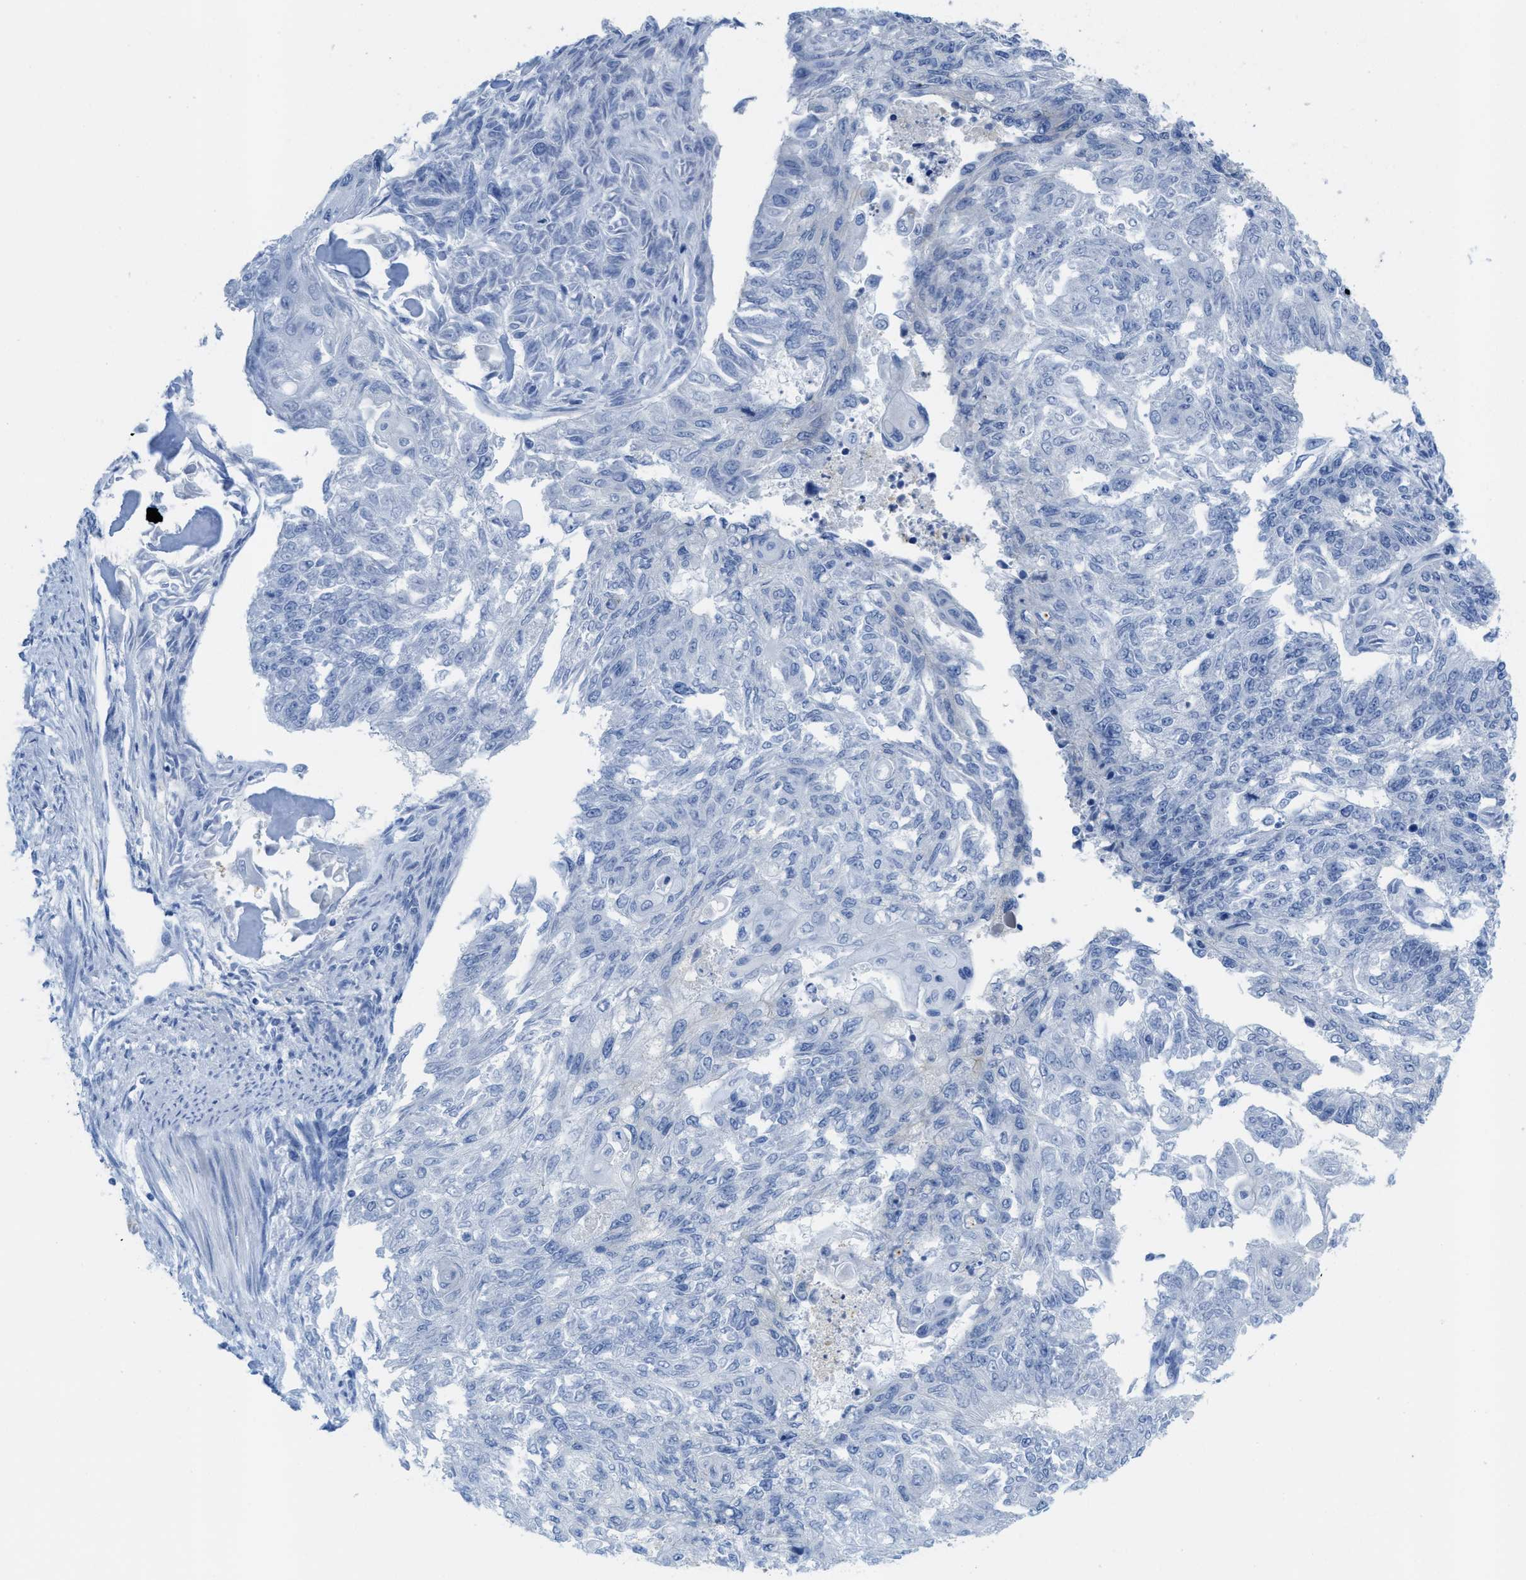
{"staining": {"intensity": "negative", "quantity": "none", "location": "none"}, "tissue": "endometrial cancer", "cell_type": "Tumor cells", "image_type": "cancer", "snomed": [{"axis": "morphology", "description": "Adenocarcinoma, NOS"}, {"axis": "topography", "description": "Endometrium"}], "caption": "Adenocarcinoma (endometrial) was stained to show a protein in brown. There is no significant staining in tumor cells.", "gene": "CNNM4", "patient": {"sex": "female", "age": 32}}